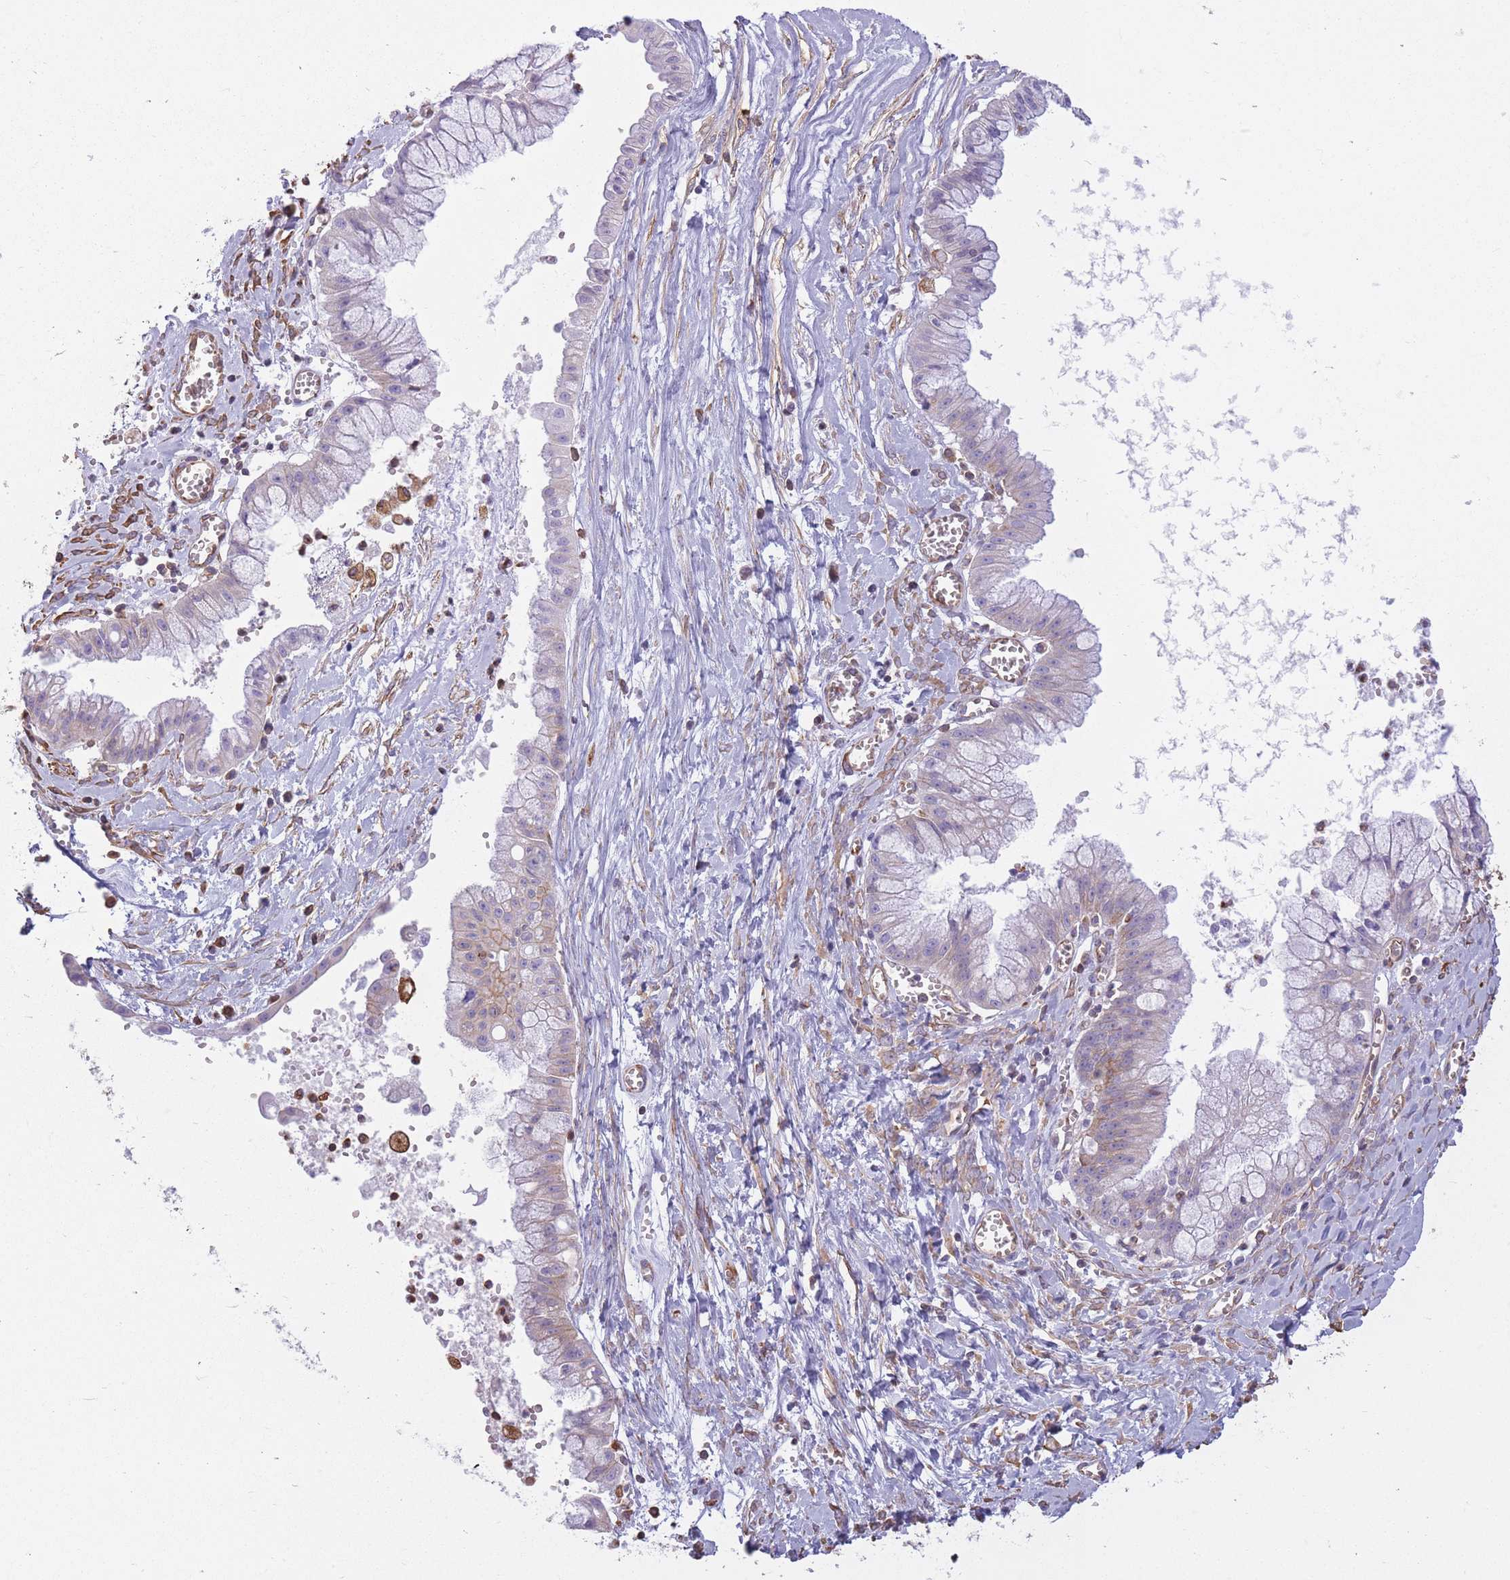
{"staining": {"intensity": "moderate", "quantity": "<25%", "location": "cytoplasmic/membranous"}, "tissue": "ovarian cancer", "cell_type": "Tumor cells", "image_type": "cancer", "snomed": [{"axis": "morphology", "description": "Cystadenocarcinoma, mucinous, NOS"}, {"axis": "topography", "description": "Ovary"}], "caption": "A brown stain shows moderate cytoplasmic/membranous expression of a protein in human ovarian cancer (mucinous cystadenocarcinoma) tumor cells.", "gene": "ADD1", "patient": {"sex": "female", "age": 70}}